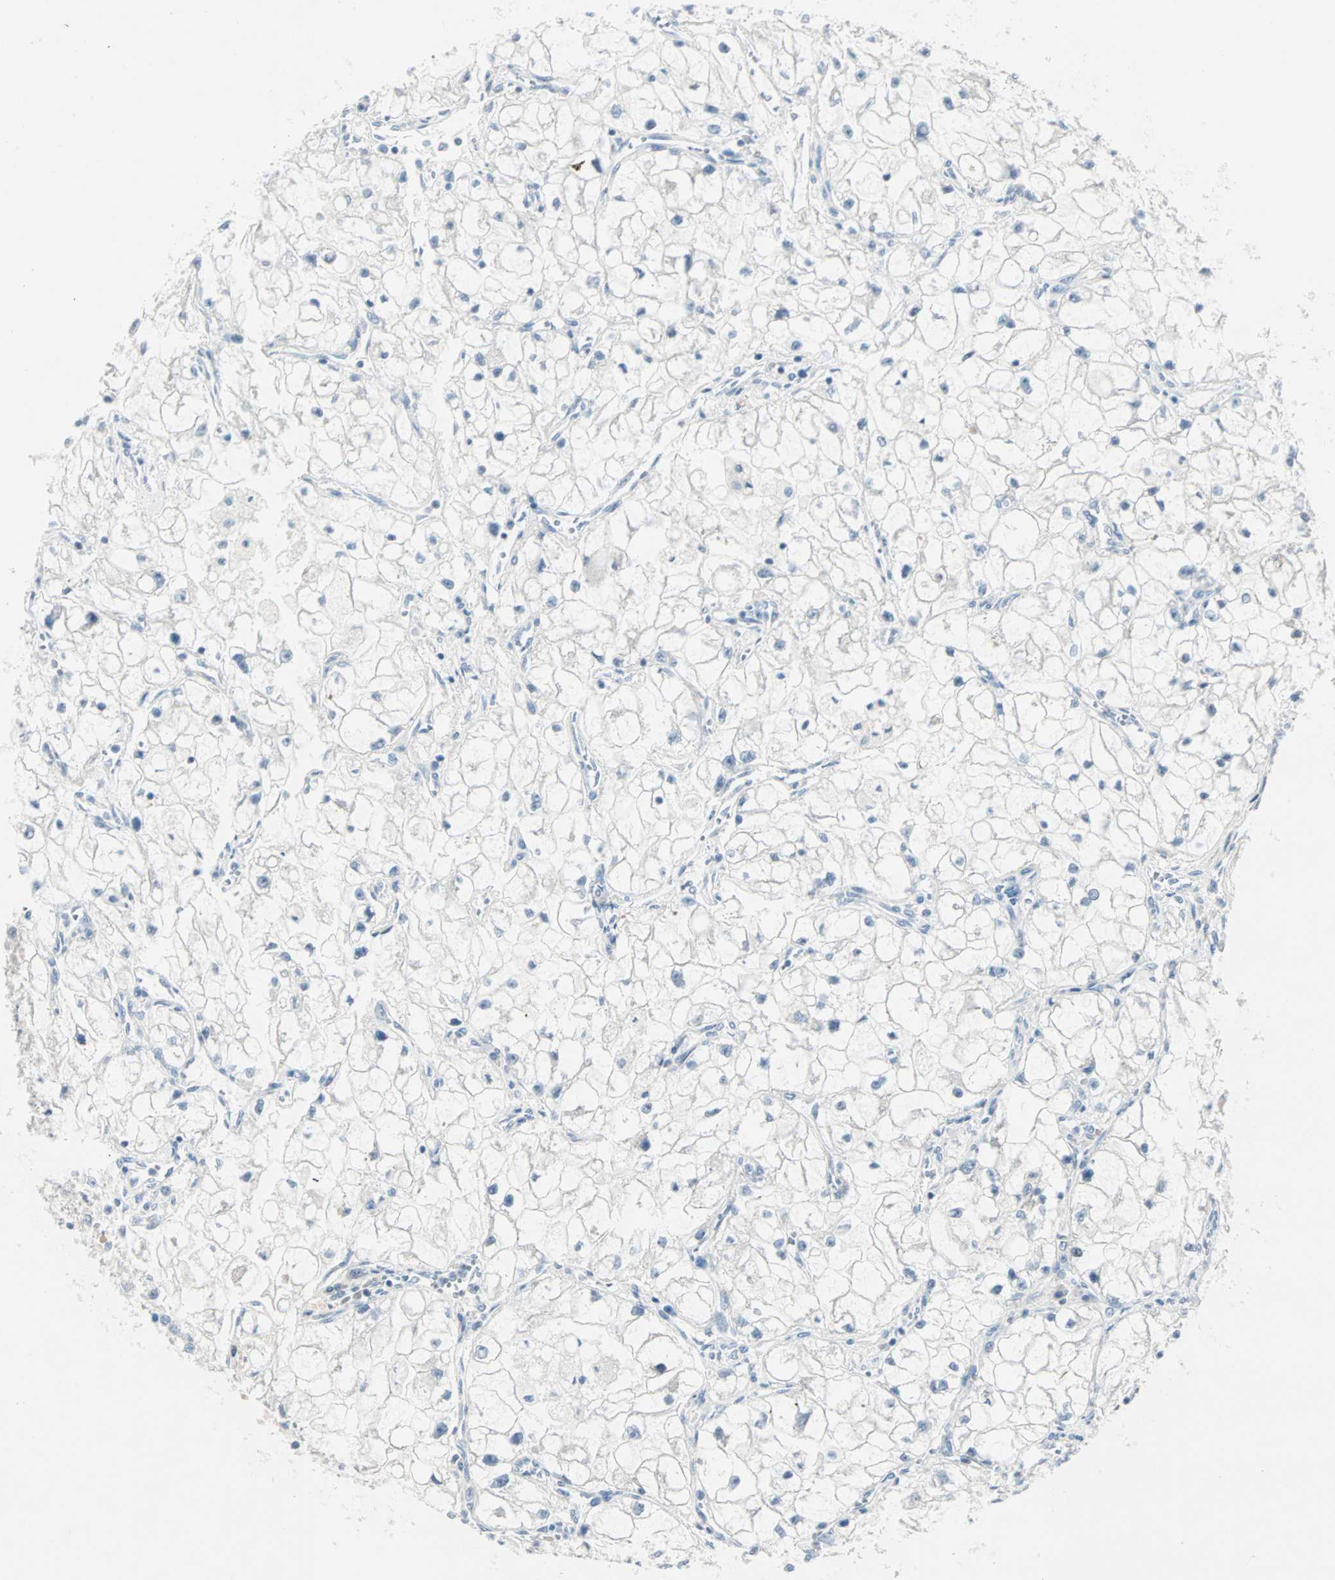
{"staining": {"intensity": "negative", "quantity": "none", "location": "none"}, "tissue": "renal cancer", "cell_type": "Tumor cells", "image_type": "cancer", "snomed": [{"axis": "morphology", "description": "Adenocarcinoma, NOS"}, {"axis": "topography", "description": "Kidney"}], "caption": "IHC of human renal adenocarcinoma exhibits no positivity in tumor cells. (IHC, brightfield microscopy, high magnification).", "gene": "NEFH", "patient": {"sex": "female", "age": 70}}